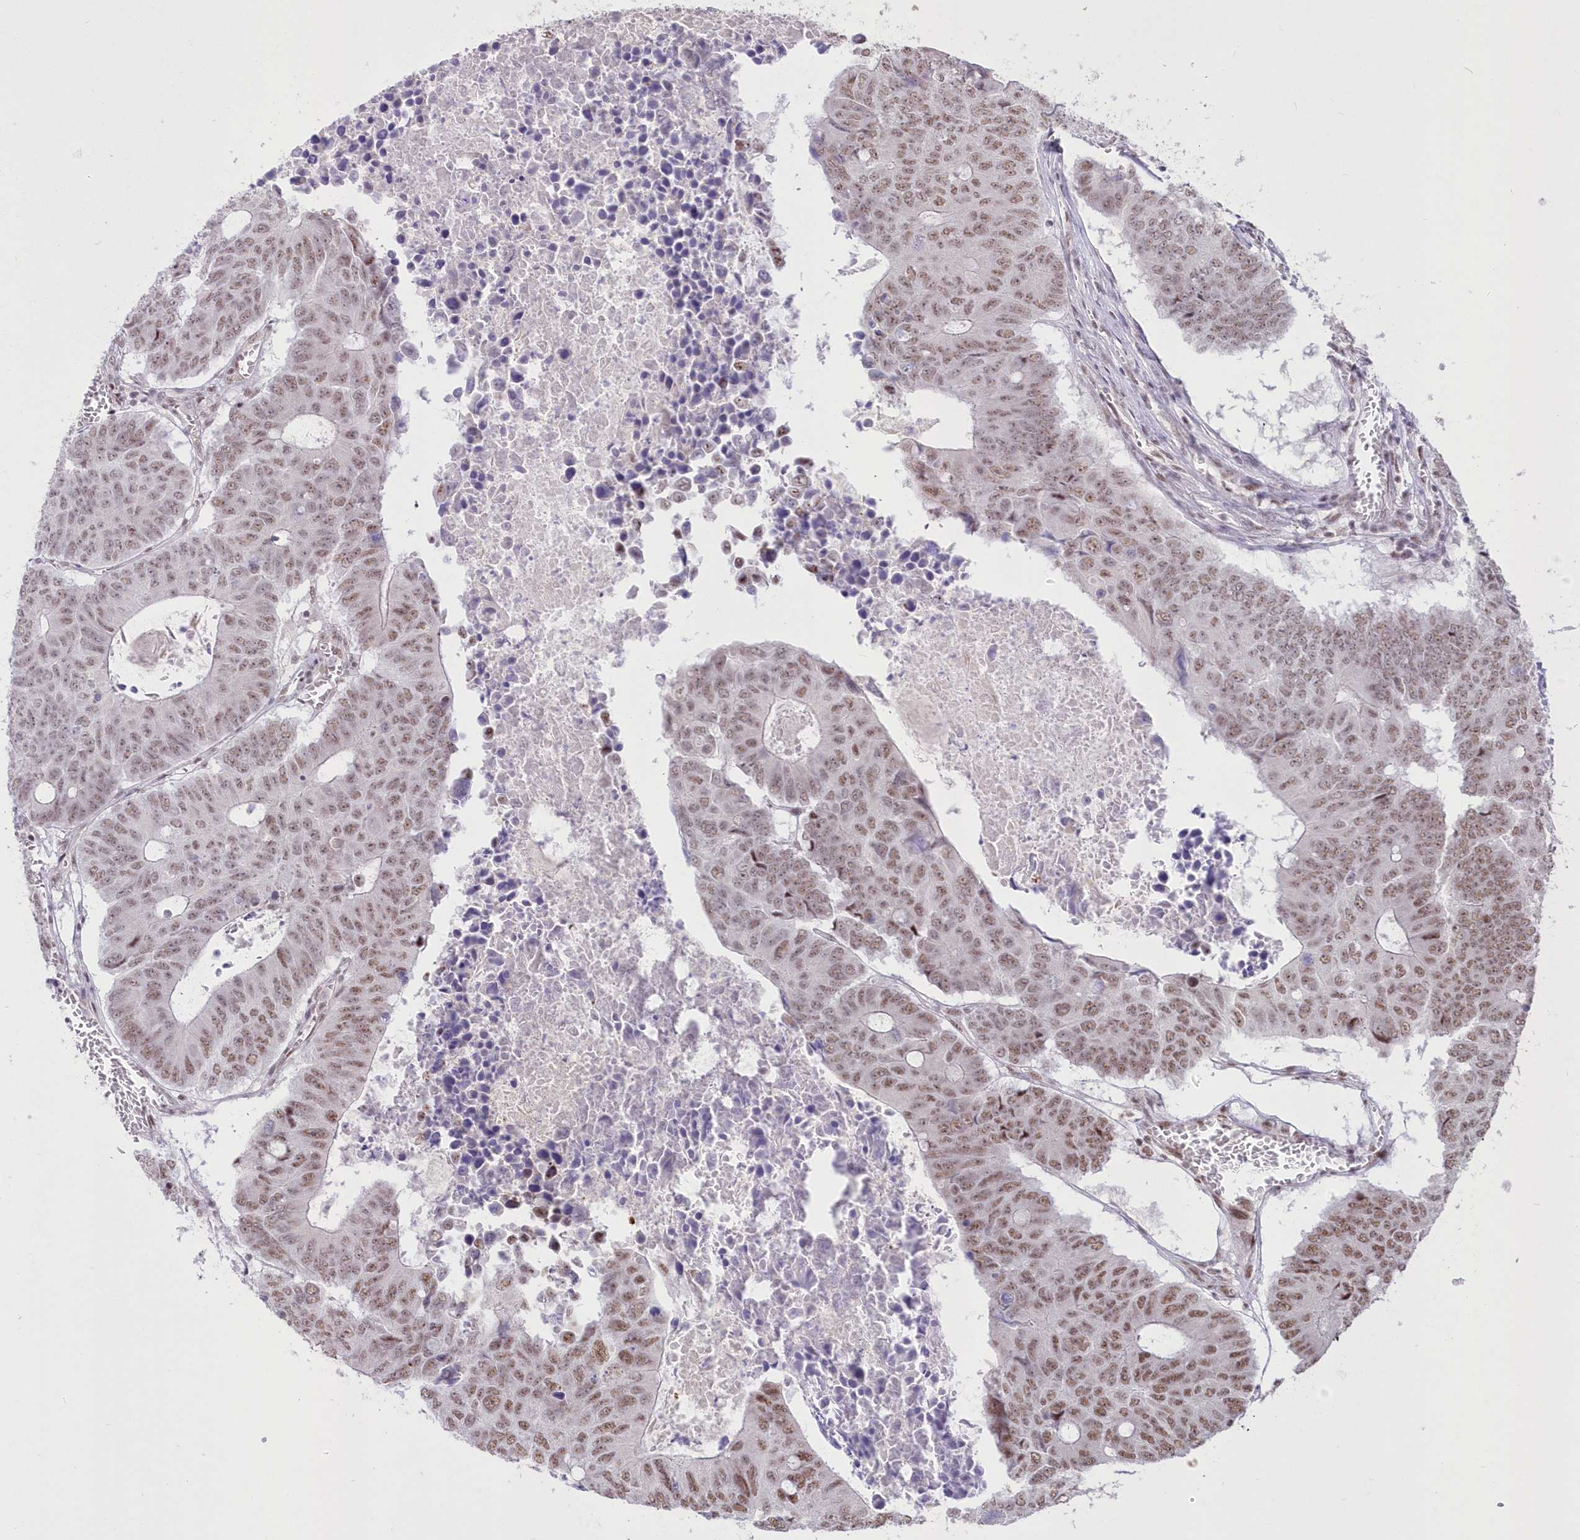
{"staining": {"intensity": "moderate", "quantity": "25%-75%", "location": "nuclear"}, "tissue": "colorectal cancer", "cell_type": "Tumor cells", "image_type": "cancer", "snomed": [{"axis": "morphology", "description": "Adenocarcinoma, NOS"}, {"axis": "topography", "description": "Colon"}], "caption": "Protein staining shows moderate nuclear staining in approximately 25%-75% of tumor cells in colorectal adenocarcinoma.", "gene": "WBP1L", "patient": {"sex": "male", "age": 87}}